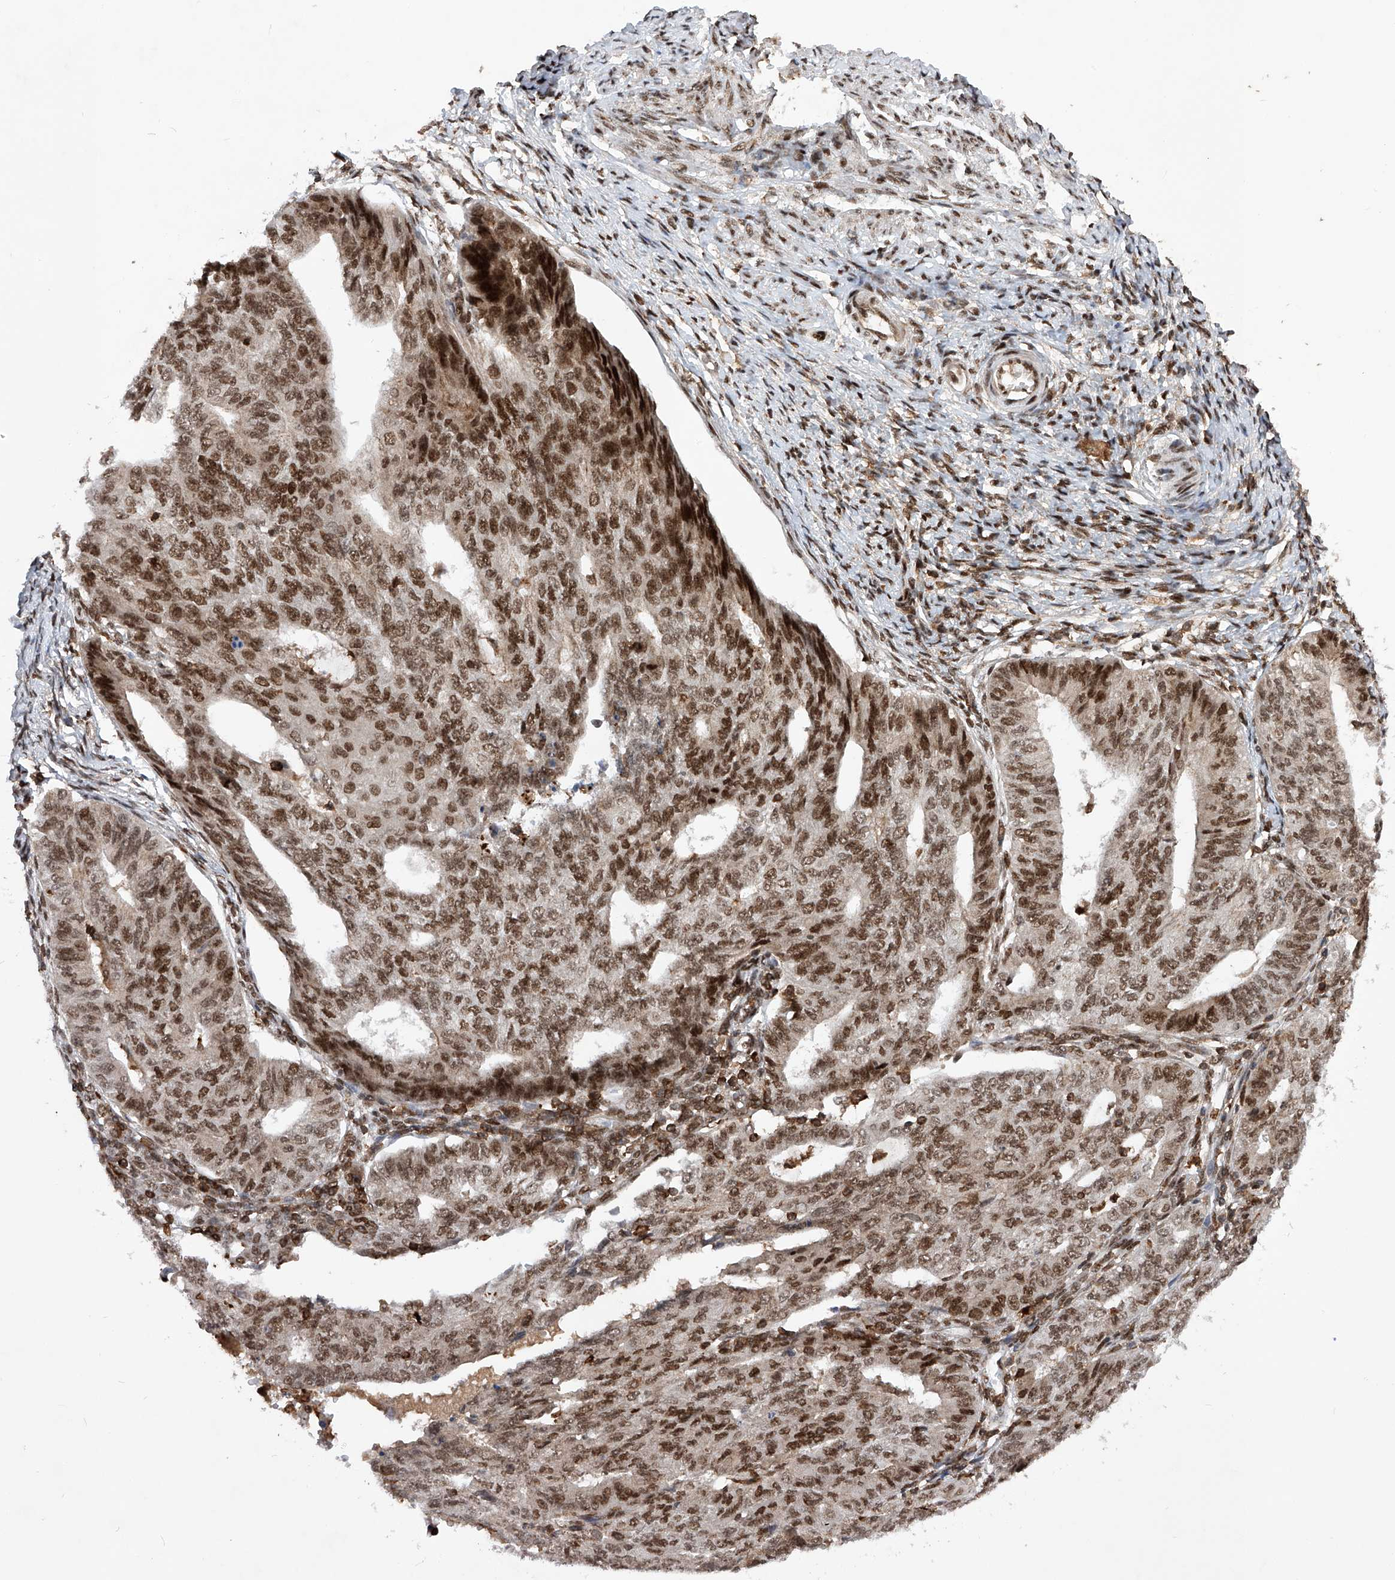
{"staining": {"intensity": "moderate", "quantity": ">75%", "location": "nuclear"}, "tissue": "endometrial cancer", "cell_type": "Tumor cells", "image_type": "cancer", "snomed": [{"axis": "morphology", "description": "Adenocarcinoma, NOS"}, {"axis": "topography", "description": "Endometrium"}], "caption": "The histopathology image reveals immunohistochemical staining of endometrial adenocarcinoma. There is moderate nuclear staining is seen in about >75% of tumor cells. (Stains: DAB (3,3'-diaminobenzidine) in brown, nuclei in blue, Microscopy: brightfield microscopy at high magnification).", "gene": "ZNF280D", "patient": {"sex": "female", "age": 32}}